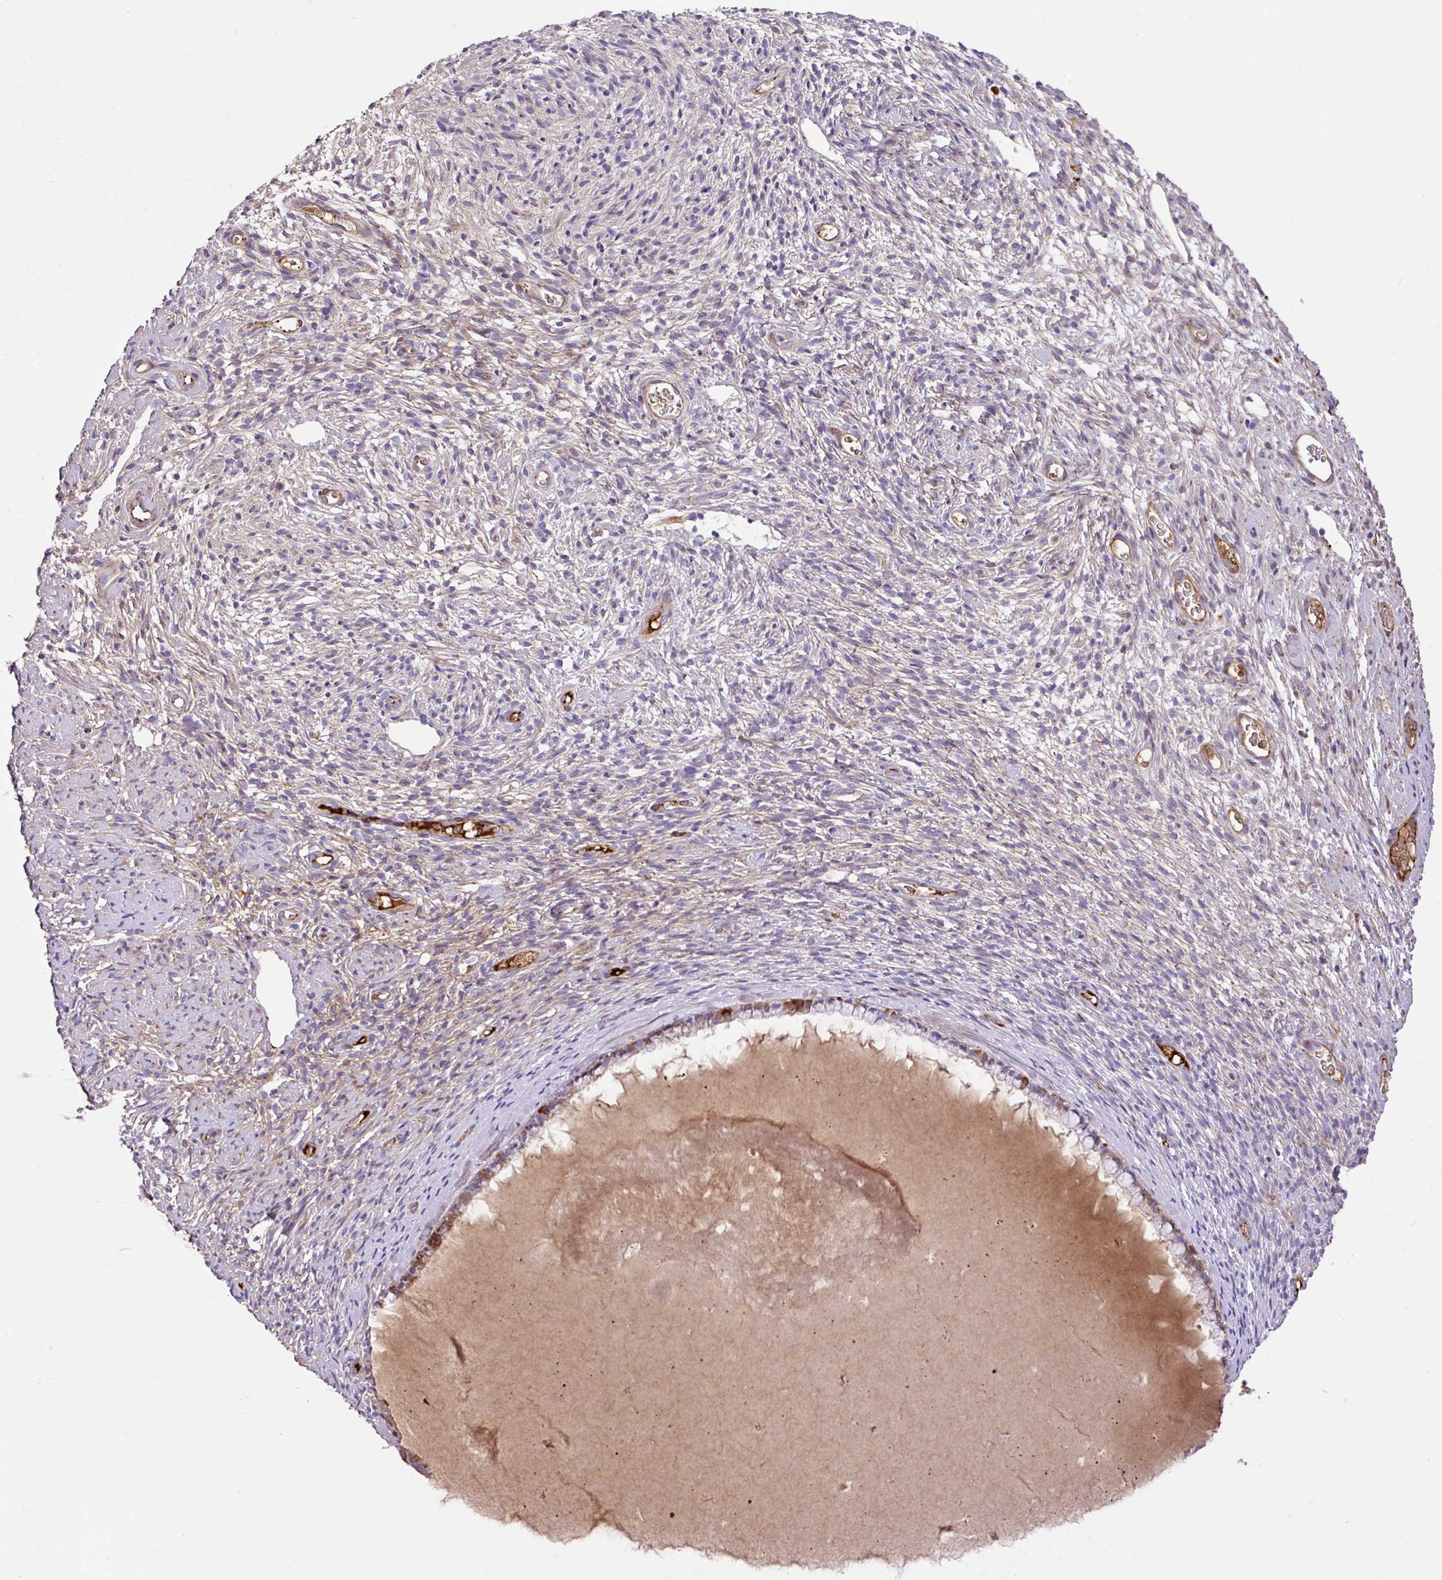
{"staining": {"intensity": "weak", "quantity": "<25%", "location": "cytoplasmic/membranous,nuclear"}, "tissue": "cervix", "cell_type": "Glandular cells", "image_type": "normal", "snomed": [{"axis": "morphology", "description": "Normal tissue, NOS"}, {"axis": "topography", "description": "Cervix"}], "caption": "The micrograph demonstrates no staining of glandular cells in benign cervix. (DAB immunohistochemistry, high magnification).", "gene": "CTXN2", "patient": {"sex": "female", "age": 76}}